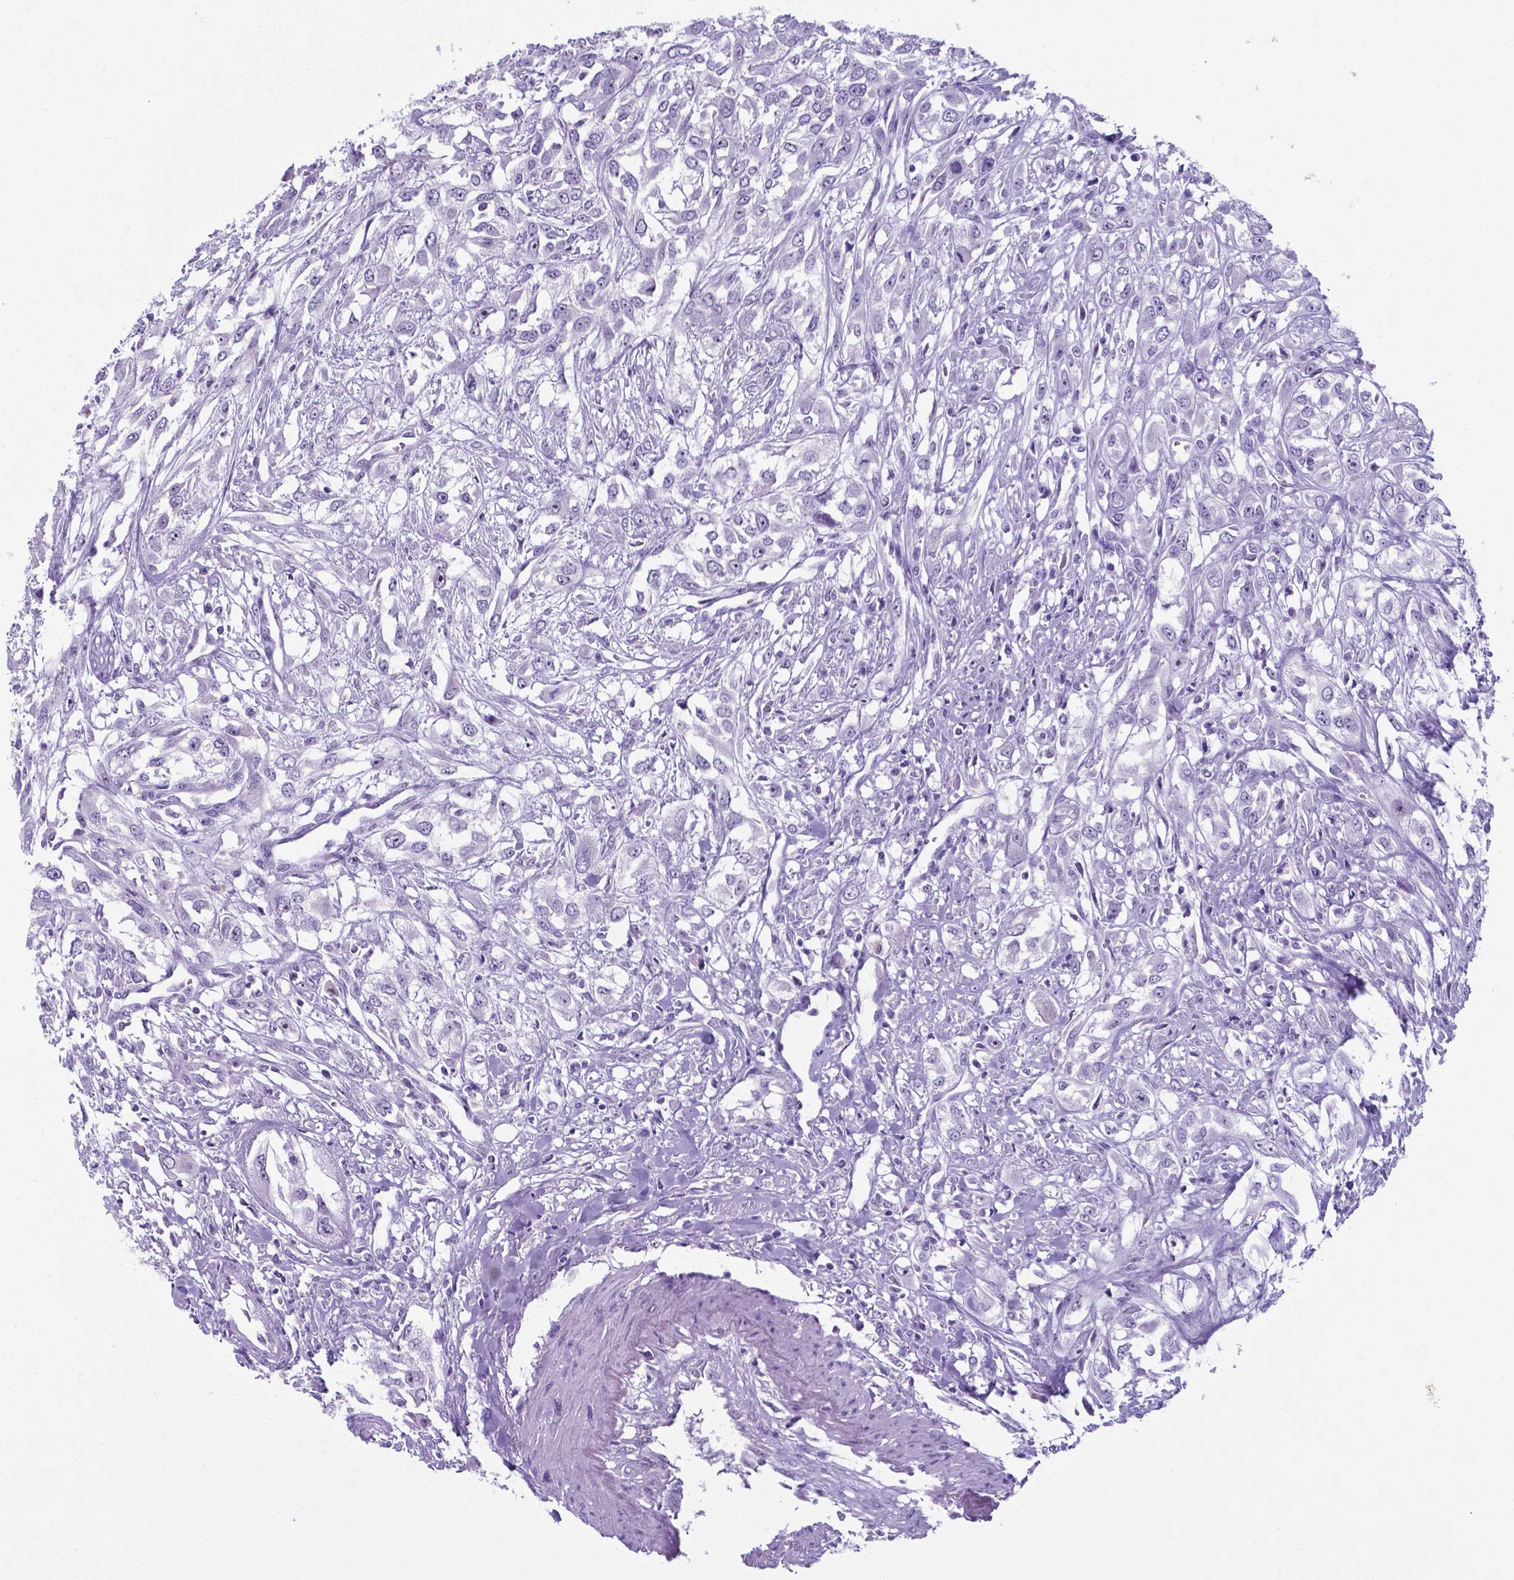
{"staining": {"intensity": "negative", "quantity": "none", "location": "none"}, "tissue": "urothelial cancer", "cell_type": "Tumor cells", "image_type": "cancer", "snomed": [{"axis": "morphology", "description": "Urothelial carcinoma, High grade"}, {"axis": "topography", "description": "Urinary bladder"}], "caption": "Human high-grade urothelial carcinoma stained for a protein using immunohistochemistry (IHC) shows no positivity in tumor cells.", "gene": "AP5B1", "patient": {"sex": "male", "age": 67}}